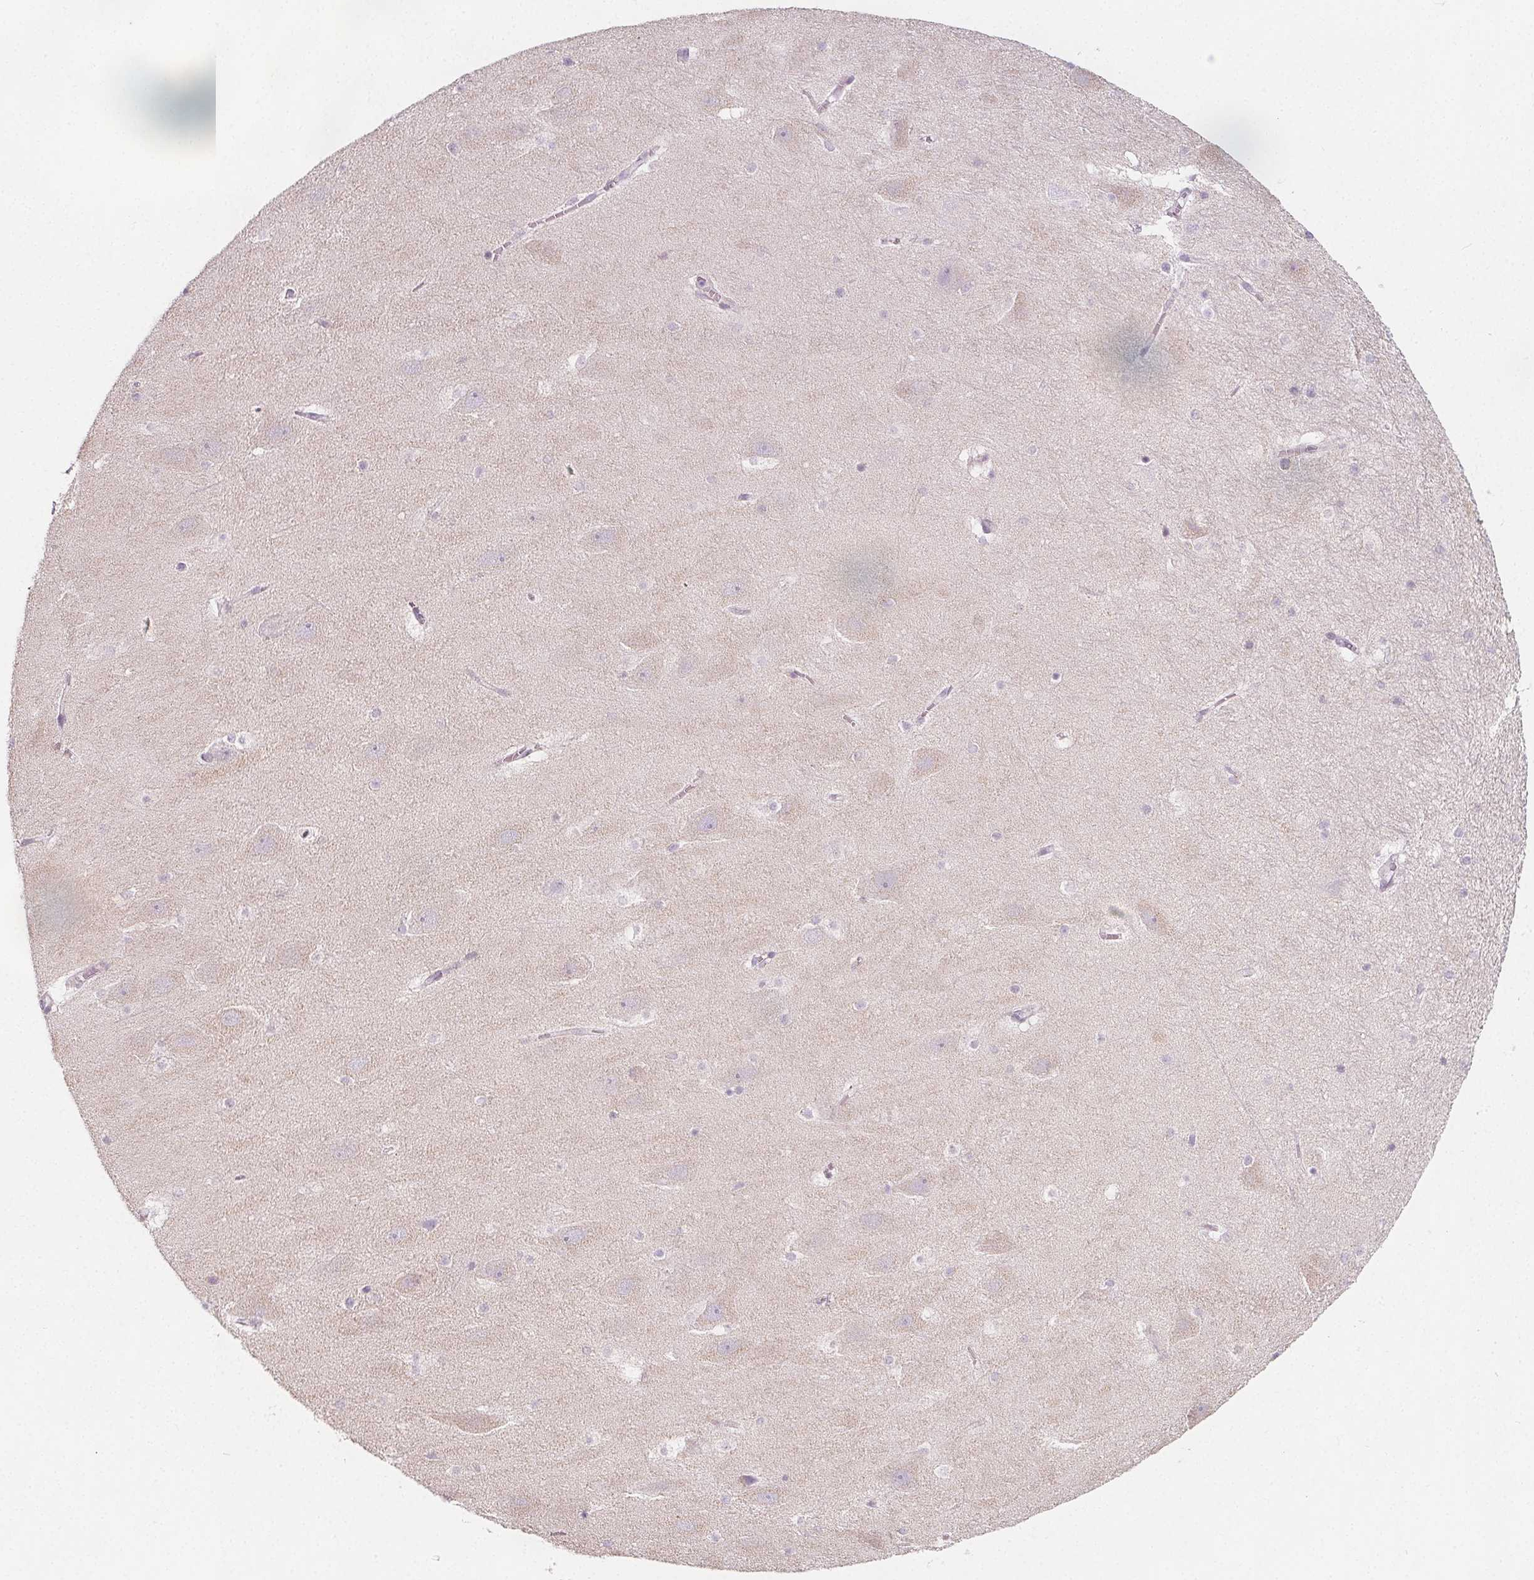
{"staining": {"intensity": "negative", "quantity": "none", "location": "none"}, "tissue": "hippocampus", "cell_type": "Glial cells", "image_type": "normal", "snomed": [{"axis": "morphology", "description": "Normal tissue, NOS"}, {"axis": "topography", "description": "Hippocampus"}], "caption": "This histopathology image is of benign hippocampus stained with IHC to label a protein in brown with the nuclei are counter-stained blue. There is no staining in glial cells. (DAB immunohistochemistry (IHC), high magnification).", "gene": "IL17C", "patient": {"sex": "male", "age": 45}}